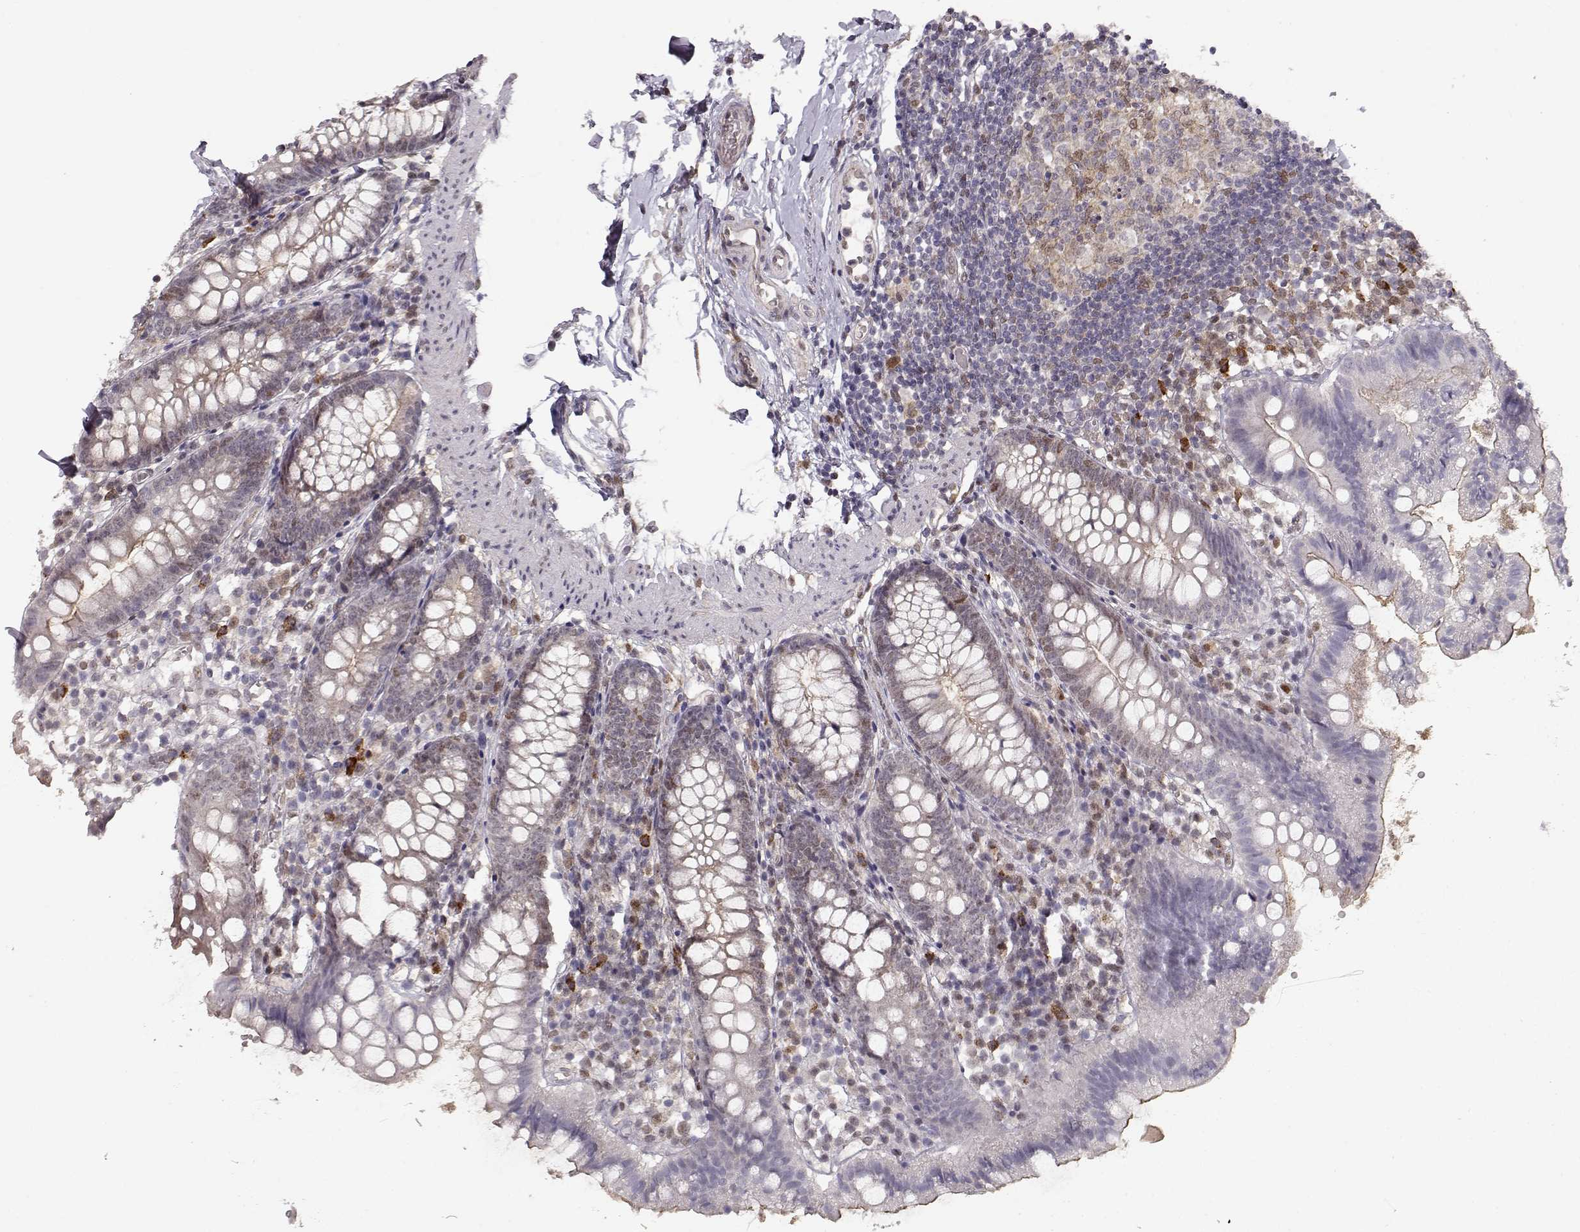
{"staining": {"intensity": "strong", "quantity": "25%-75%", "location": "cytoplasmic/membranous"}, "tissue": "small intestine", "cell_type": "Glandular cells", "image_type": "normal", "snomed": [{"axis": "morphology", "description": "Normal tissue, NOS"}, {"axis": "topography", "description": "Small intestine"}], "caption": "Glandular cells demonstrate strong cytoplasmic/membranous positivity in approximately 25%-75% of cells in unremarkable small intestine.", "gene": "CDK4", "patient": {"sex": "female", "age": 90}}